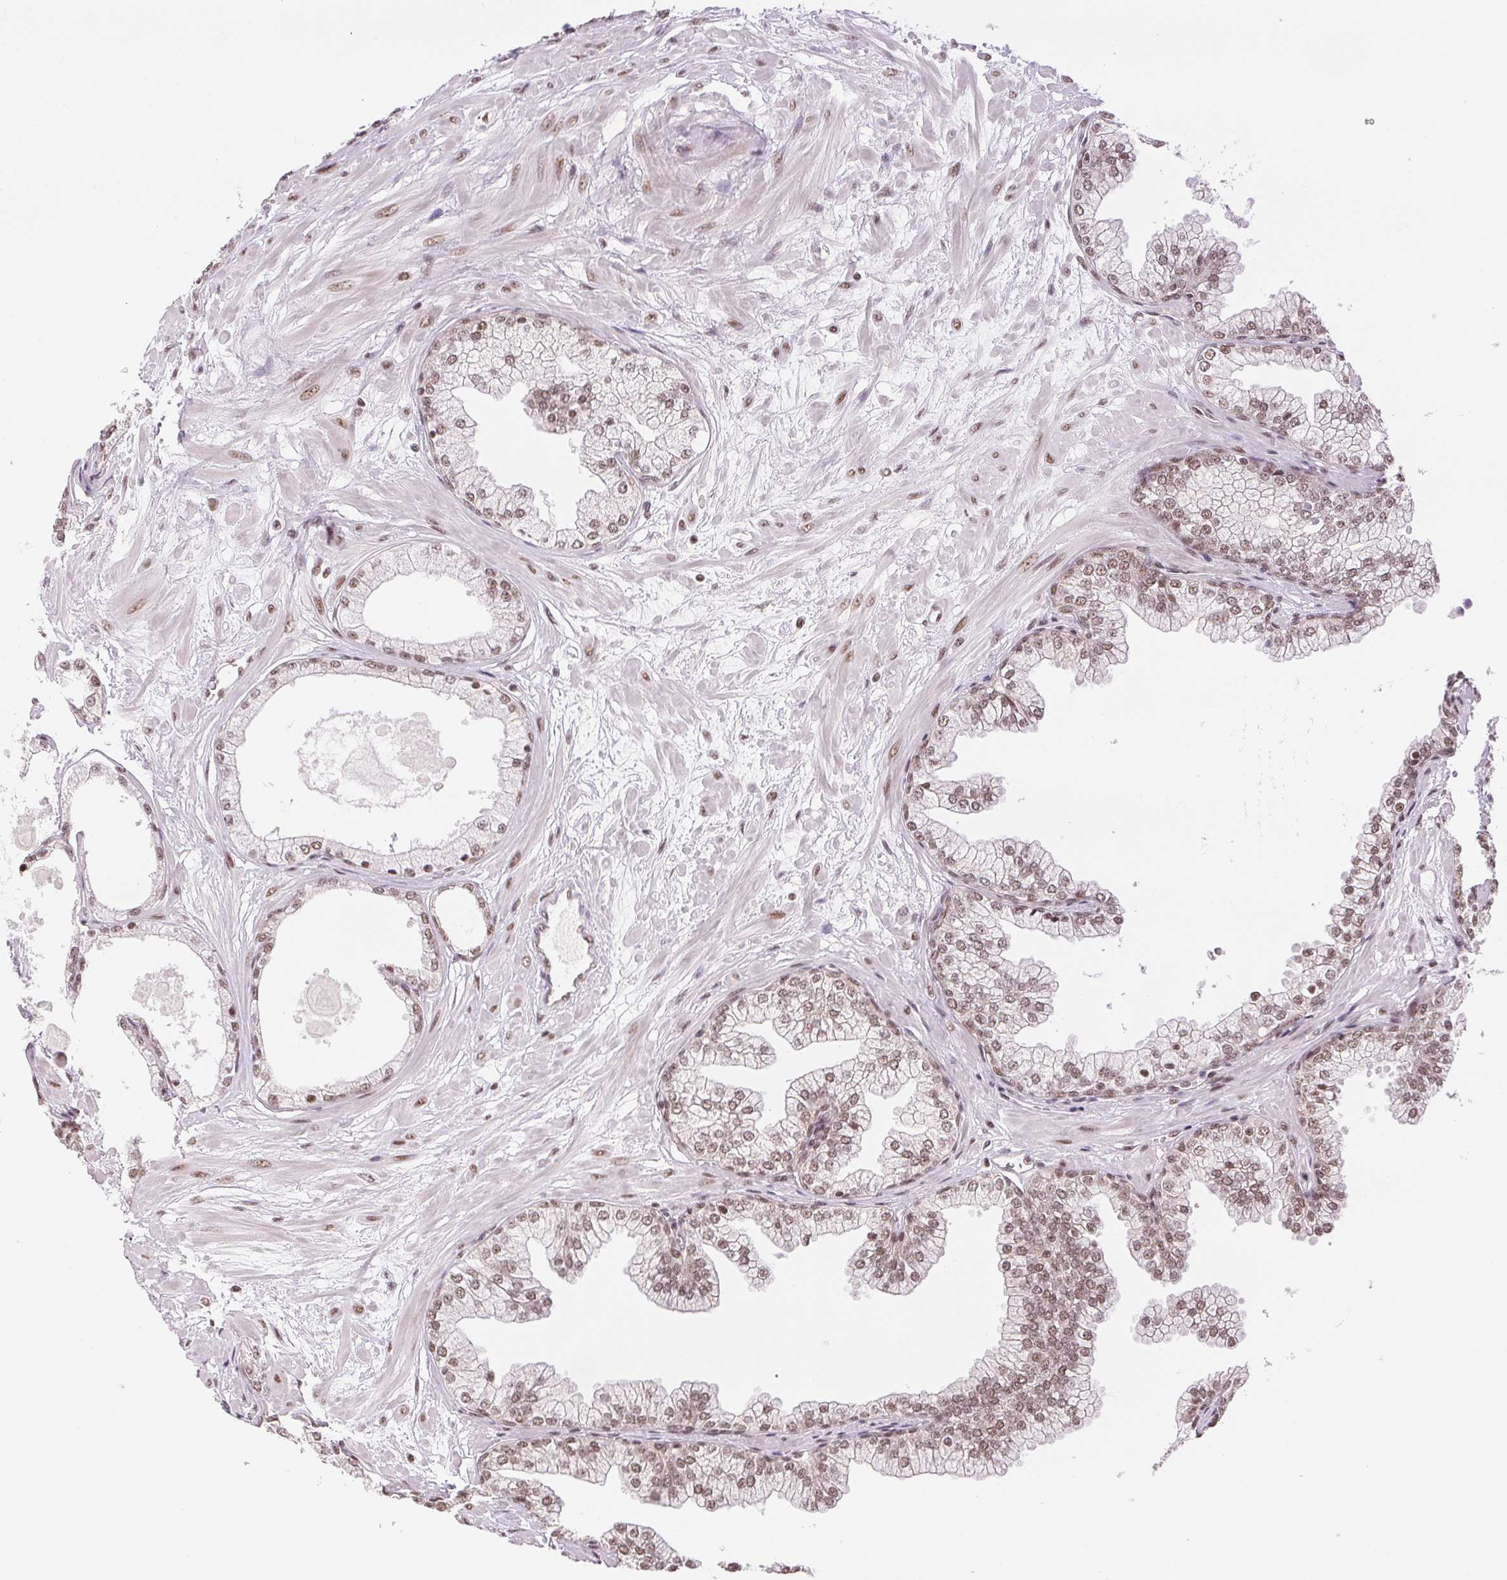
{"staining": {"intensity": "moderate", "quantity": ">75%", "location": "nuclear"}, "tissue": "prostate", "cell_type": "Glandular cells", "image_type": "normal", "snomed": [{"axis": "morphology", "description": "Normal tissue, NOS"}, {"axis": "topography", "description": "Prostate"}, {"axis": "topography", "description": "Peripheral nerve tissue"}], "caption": "The photomicrograph demonstrates a brown stain indicating the presence of a protein in the nuclear of glandular cells in prostate. (DAB IHC, brown staining for protein, blue staining for nuclei).", "gene": "IK", "patient": {"sex": "male", "age": 61}}